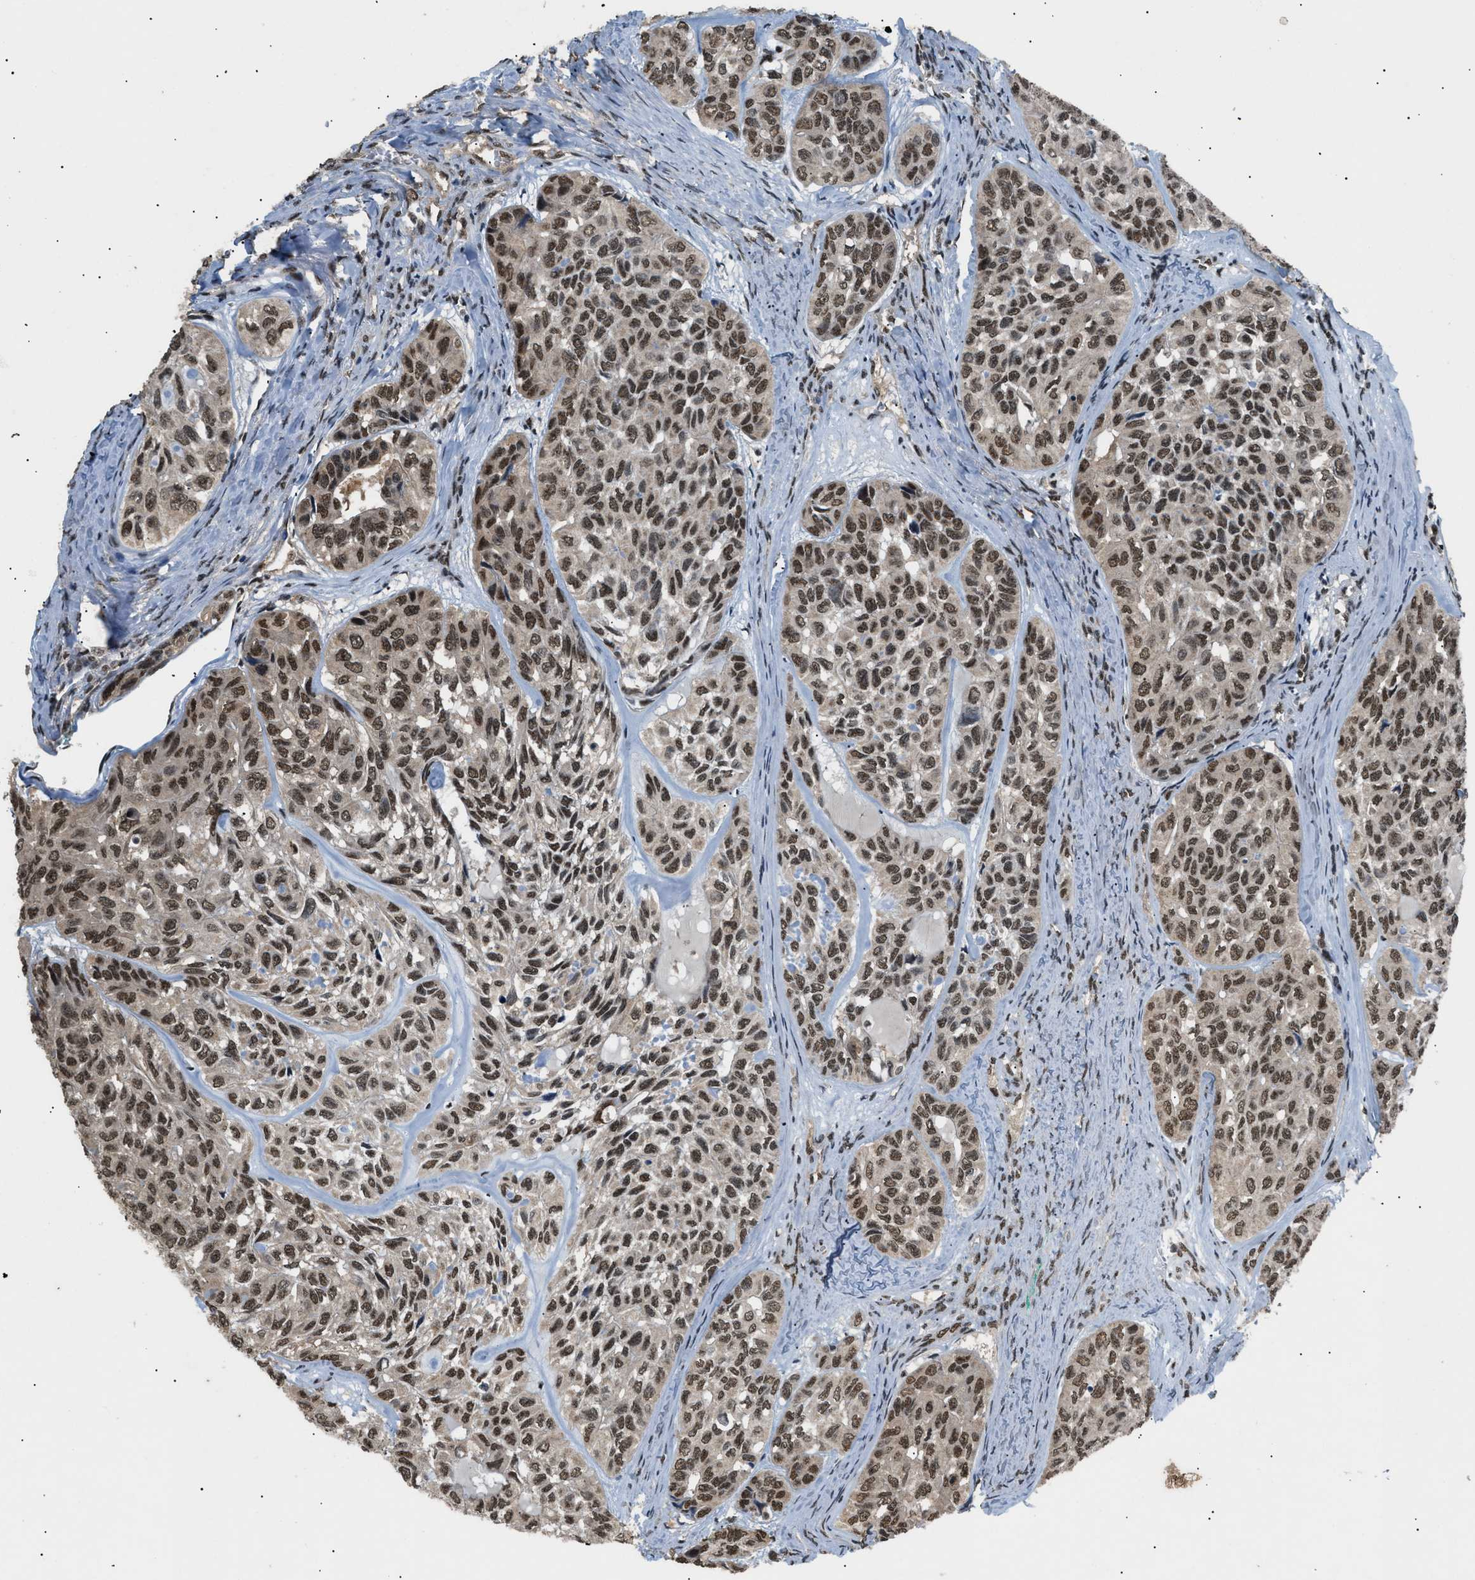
{"staining": {"intensity": "strong", "quantity": ">75%", "location": "cytoplasmic/membranous,nuclear"}, "tissue": "head and neck cancer", "cell_type": "Tumor cells", "image_type": "cancer", "snomed": [{"axis": "morphology", "description": "Adenocarcinoma, NOS"}, {"axis": "topography", "description": "Salivary gland, NOS"}, {"axis": "topography", "description": "Head-Neck"}], "caption": "Head and neck cancer stained for a protein displays strong cytoplasmic/membranous and nuclear positivity in tumor cells.", "gene": "RBM5", "patient": {"sex": "female", "age": 76}}